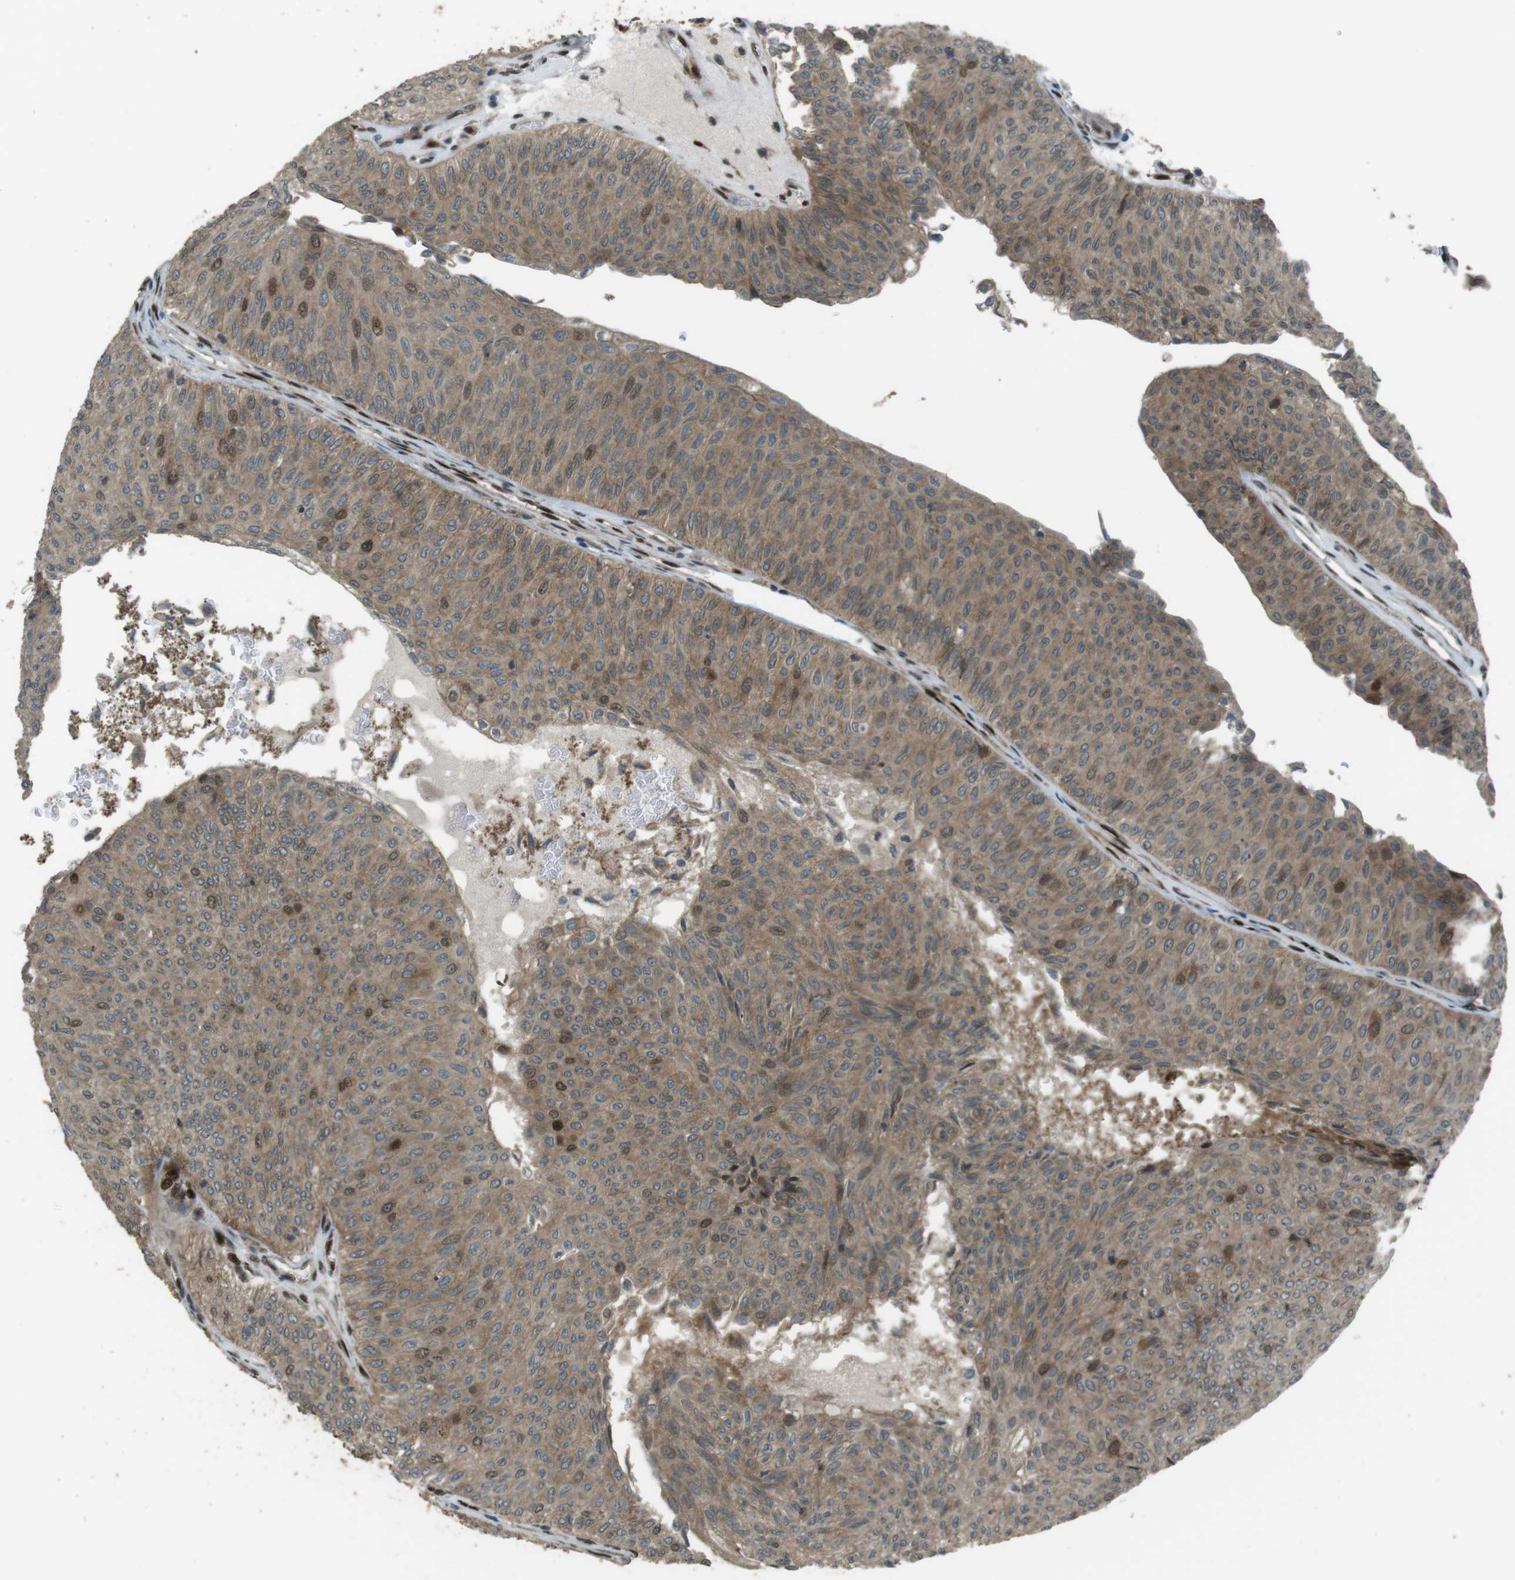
{"staining": {"intensity": "moderate", "quantity": "25%-75%", "location": "cytoplasmic/membranous,nuclear"}, "tissue": "urothelial cancer", "cell_type": "Tumor cells", "image_type": "cancer", "snomed": [{"axis": "morphology", "description": "Urothelial carcinoma, Low grade"}, {"axis": "topography", "description": "Urinary bladder"}], "caption": "IHC histopathology image of neoplastic tissue: human urothelial cancer stained using IHC displays medium levels of moderate protein expression localized specifically in the cytoplasmic/membranous and nuclear of tumor cells, appearing as a cytoplasmic/membranous and nuclear brown color.", "gene": "ZNF330", "patient": {"sex": "male", "age": 78}}